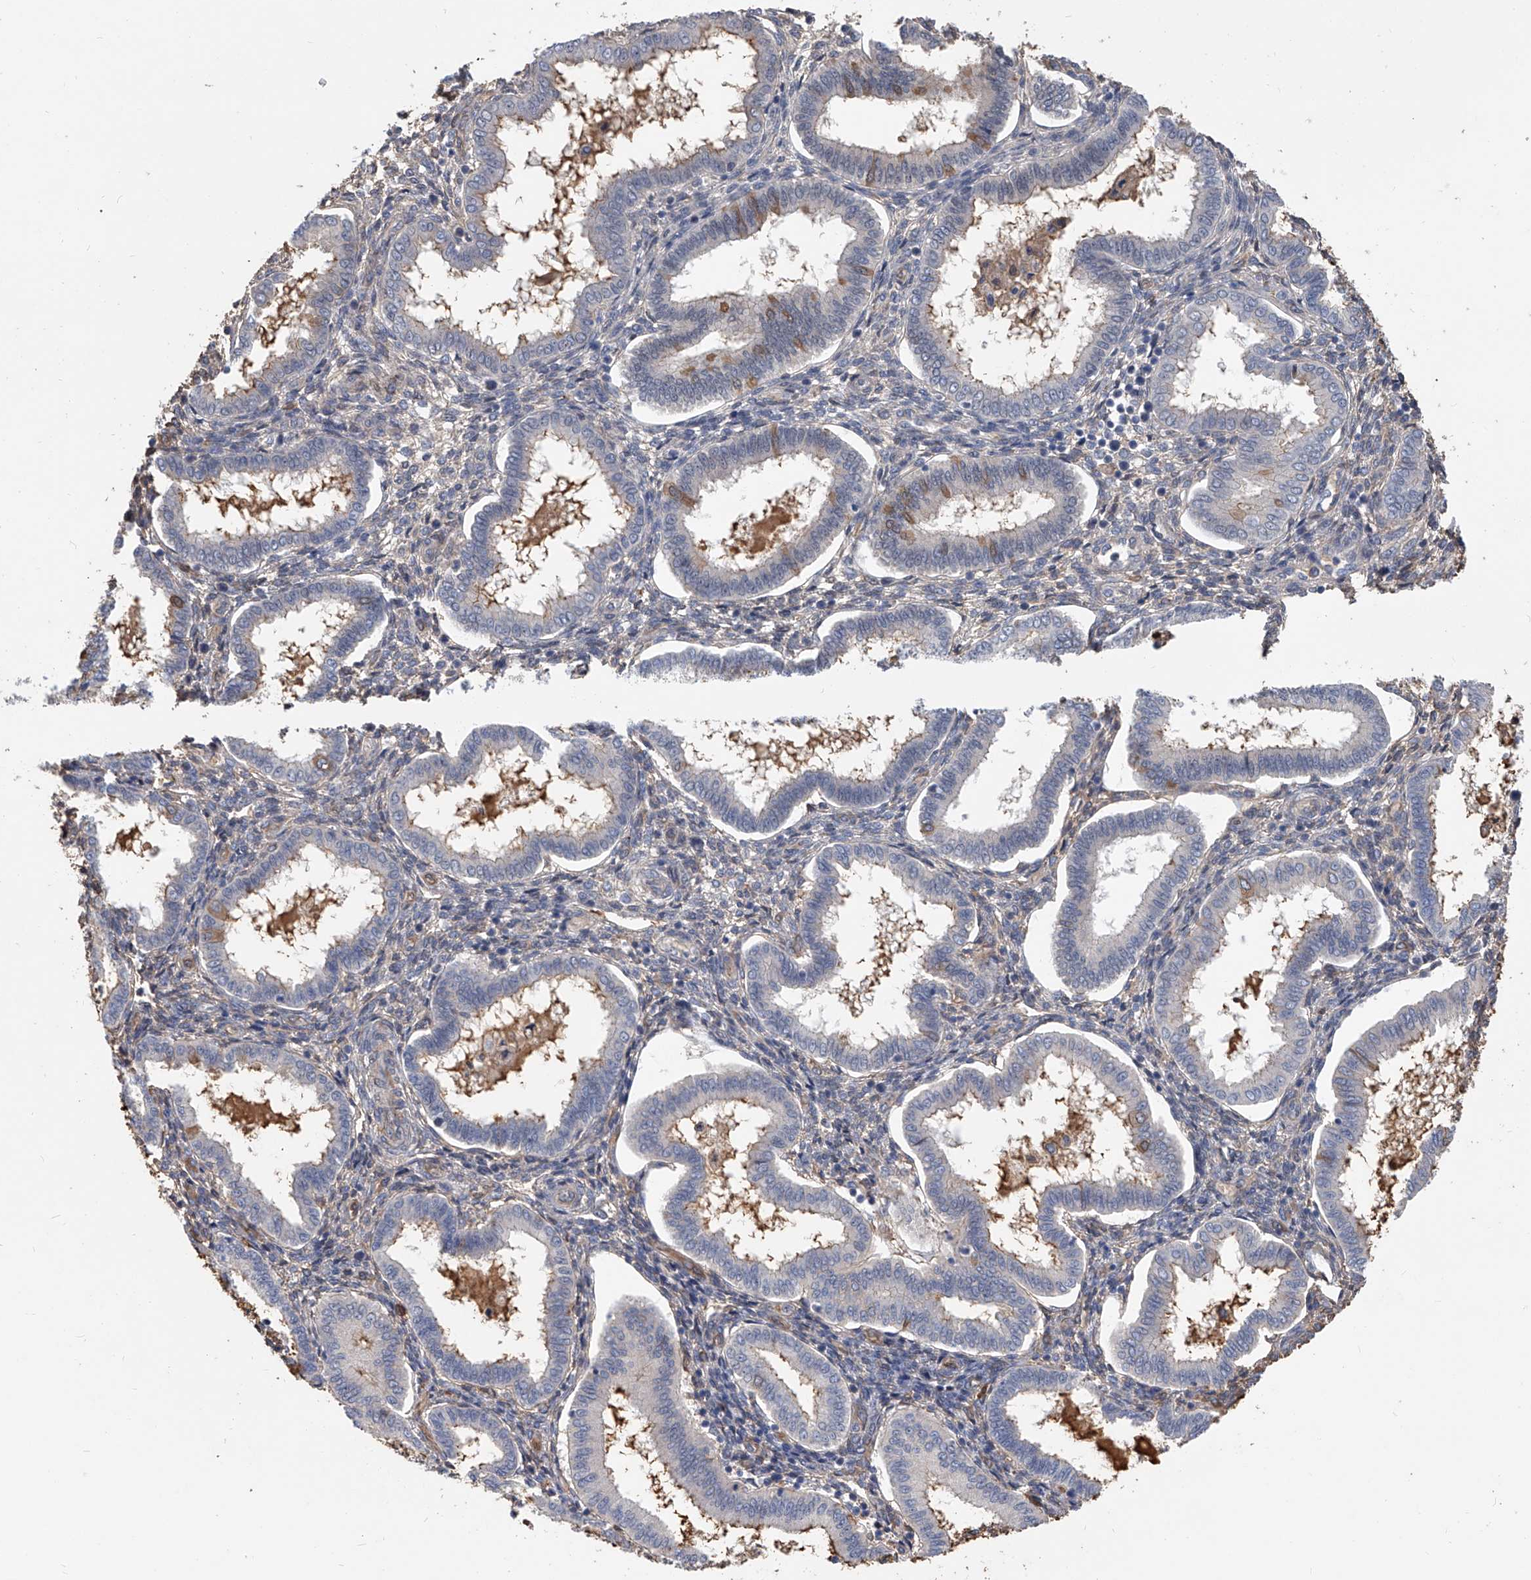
{"staining": {"intensity": "weak", "quantity": "<25%", "location": "cytoplasmic/membranous"}, "tissue": "endometrium", "cell_type": "Cells in endometrial stroma", "image_type": "normal", "snomed": [{"axis": "morphology", "description": "Normal tissue, NOS"}, {"axis": "topography", "description": "Endometrium"}], "caption": "This is a histopathology image of IHC staining of benign endometrium, which shows no positivity in cells in endometrial stroma.", "gene": "ZNF25", "patient": {"sex": "female", "age": 24}}